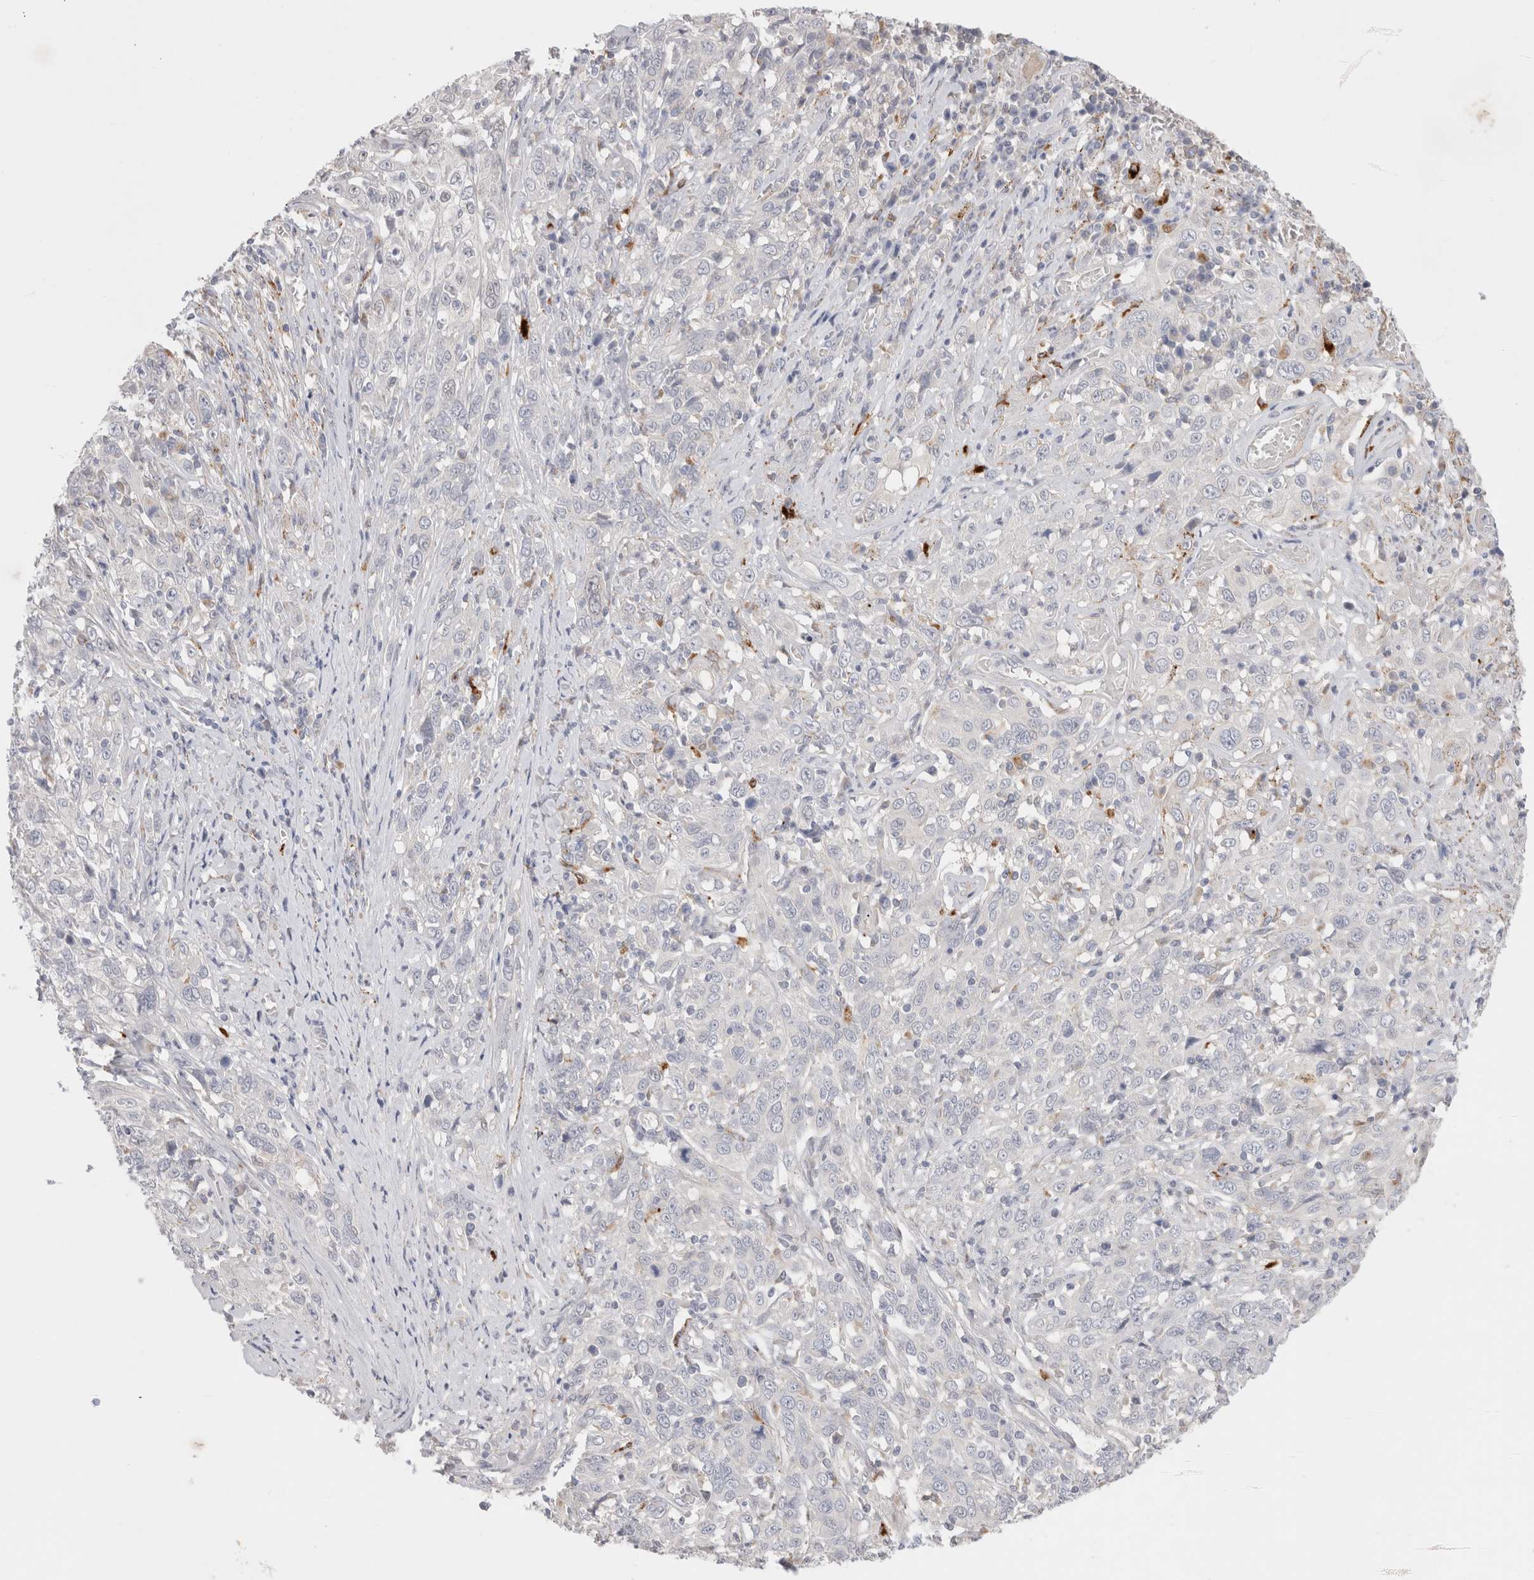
{"staining": {"intensity": "negative", "quantity": "none", "location": "none"}, "tissue": "cervical cancer", "cell_type": "Tumor cells", "image_type": "cancer", "snomed": [{"axis": "morphology", "description": "Squamous cell carcinoma, NOS"}, {"axis": "topography", "description": "Cervix"}], "caption": "Tumor cells are negative for protein expression in human cervical cancer (squamous cell carcinoma). Brightfield microscopy of IHC stained with DAB (brown) and hematoxylin (blue), captured at high magnification.", "gene": "HPGDS", "patient": {"sex": "female", "age": 46}}